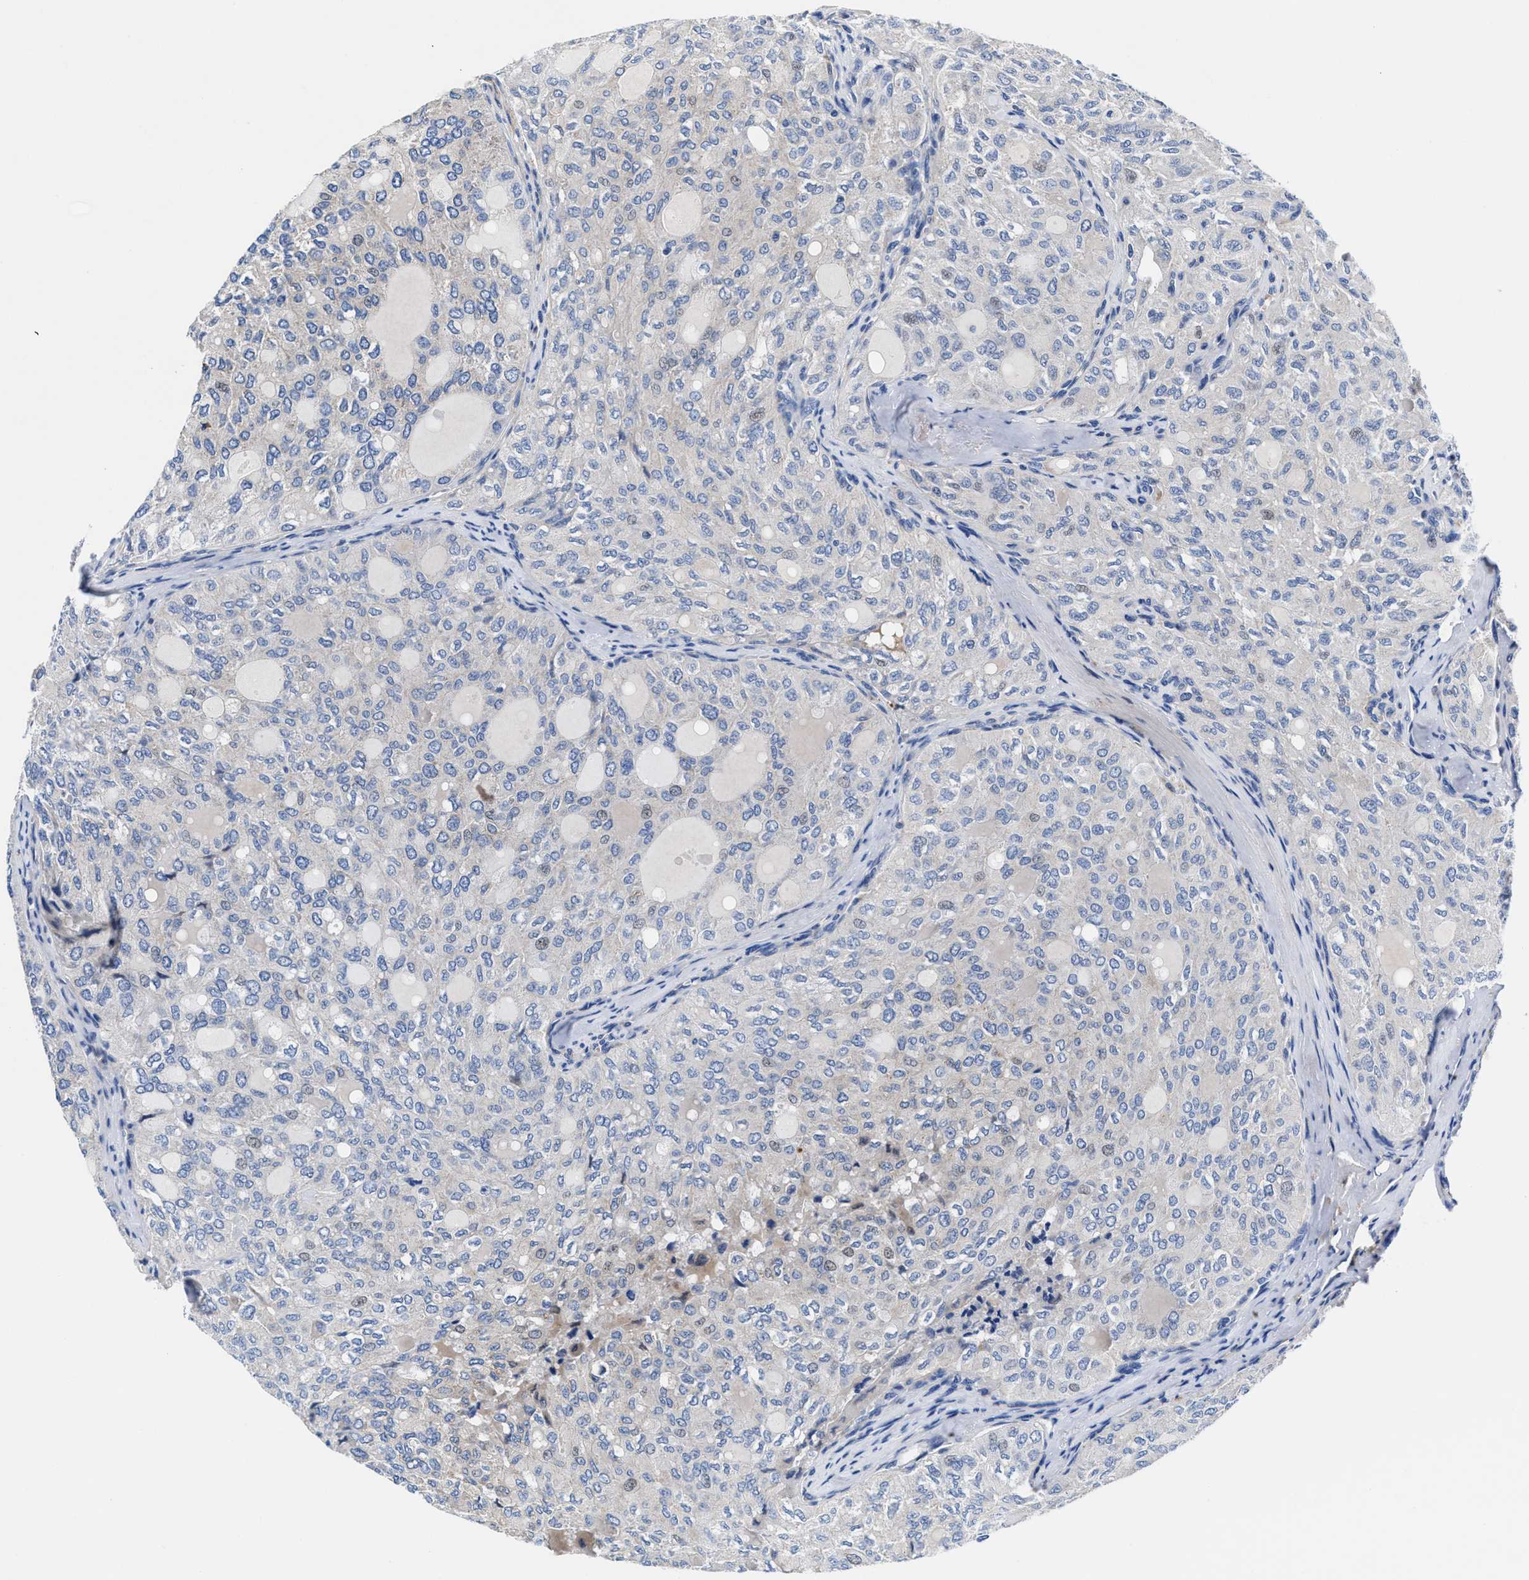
{"staining": {"intensity": "negative", "quantity": "none", "location": "none"}, "tissue": "thyroid cancer", "cell_type": "Tumor cells", "image_type": "cancer", "snomed": [{"axis": "morphology", "description": "Follicular adenoma carcinoma, NOS"}, {"axis": "topography", "description": "Thyroid gland"}], "caption": "A photomicrograph of human follicular adenoma carcinoma (thyroid) is negative for staining in tumor cells.", "gene": "DHRS13", "patient": {"sex": "male", "age": 75}}